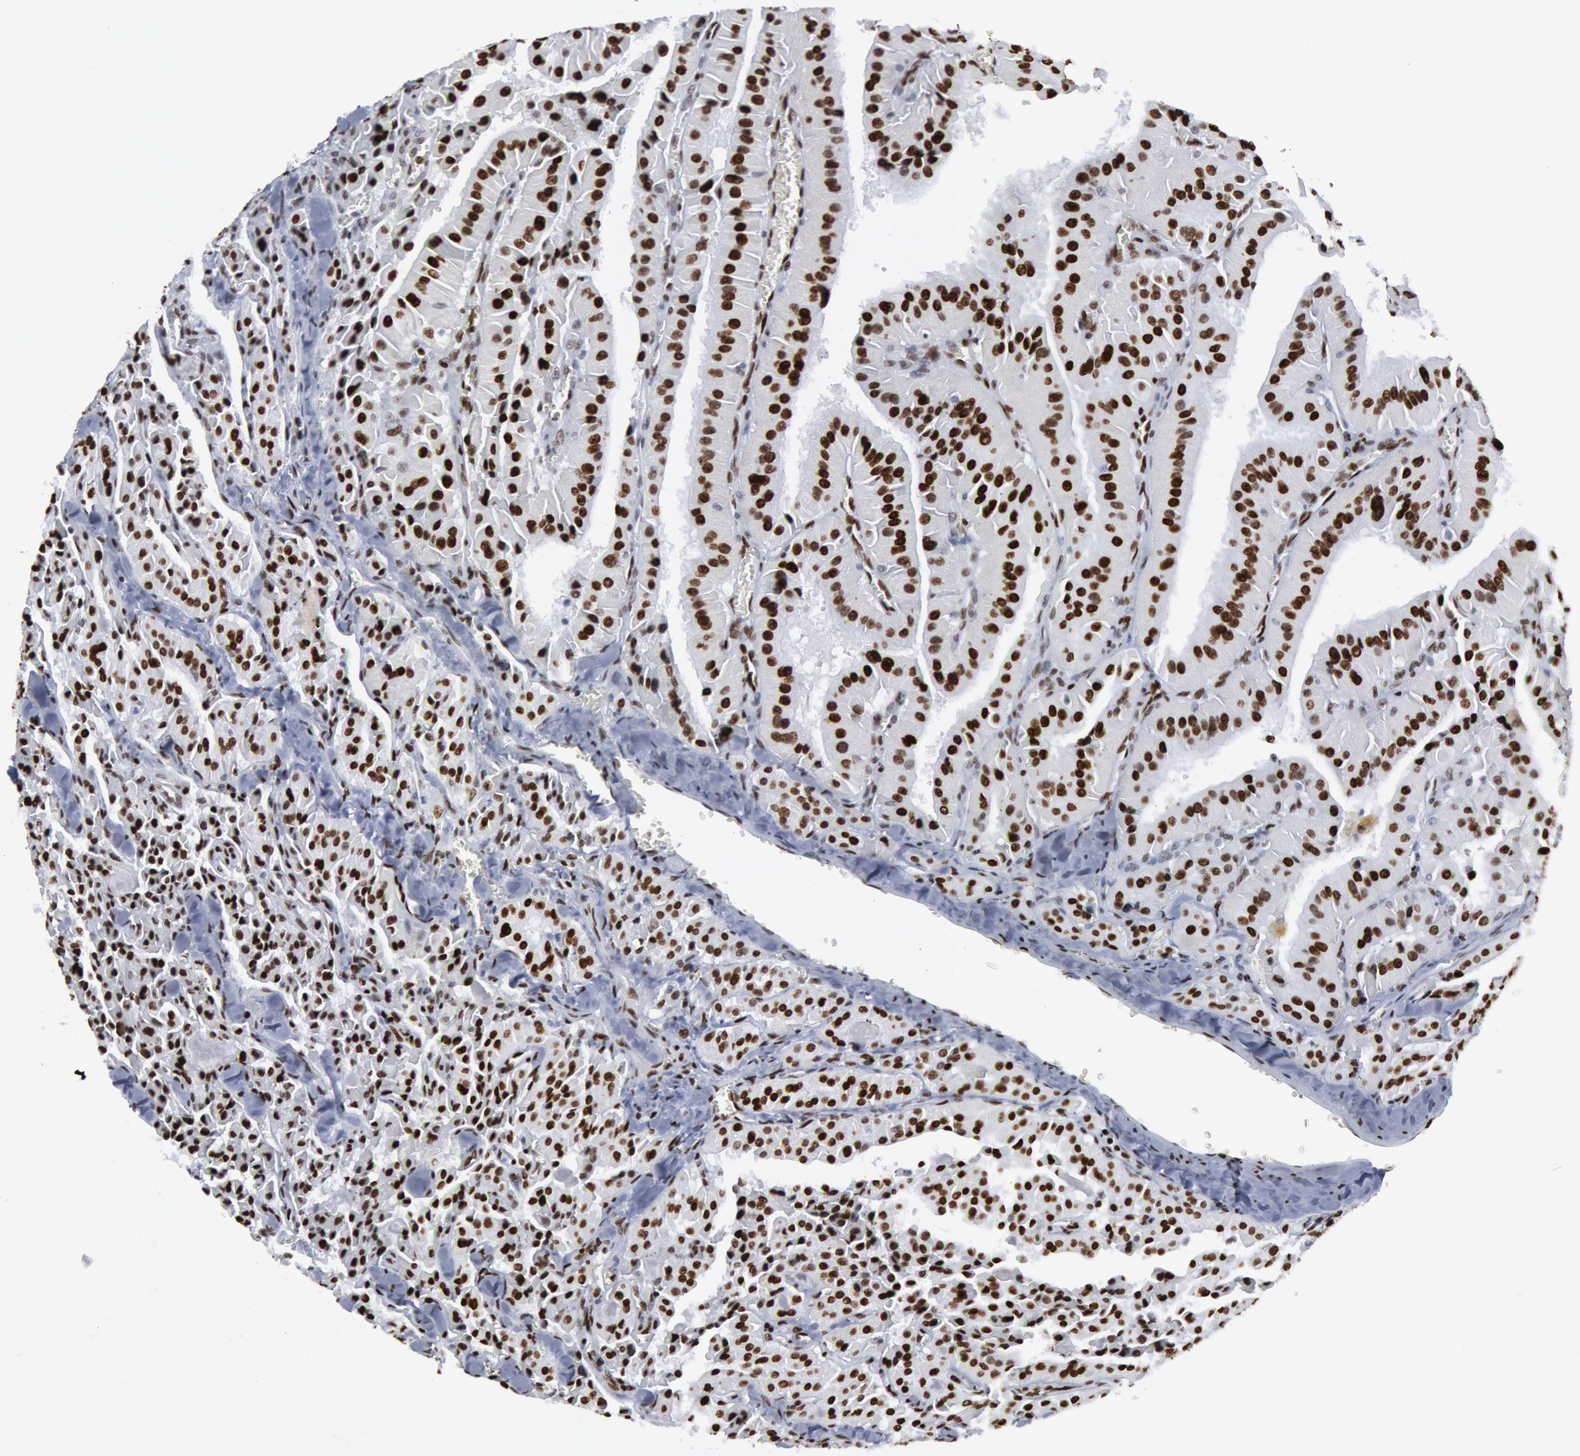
{"staining": {"intensity": "moderate", "quantity": ">75%", "location": "nuclear"}, "tissue": "thyroid cancer", "cell_type": "Tumor cells", "image_type": "cancer", "snomed": [{"axis": "morphology", "description": "Carcinoma, NOS"}, {"axis": "topography", "description": "Thyroid gland"}], "caption": "DAB immunohistochemical staining of thyroid cancer displays moderate nuclear protein expression in about >75% of tumor cells. (DAB IHC, brown staining for protein, blue staining for nuclei).", "gene": "MECP2", "patient": {"sex": "male", "age": 76}}